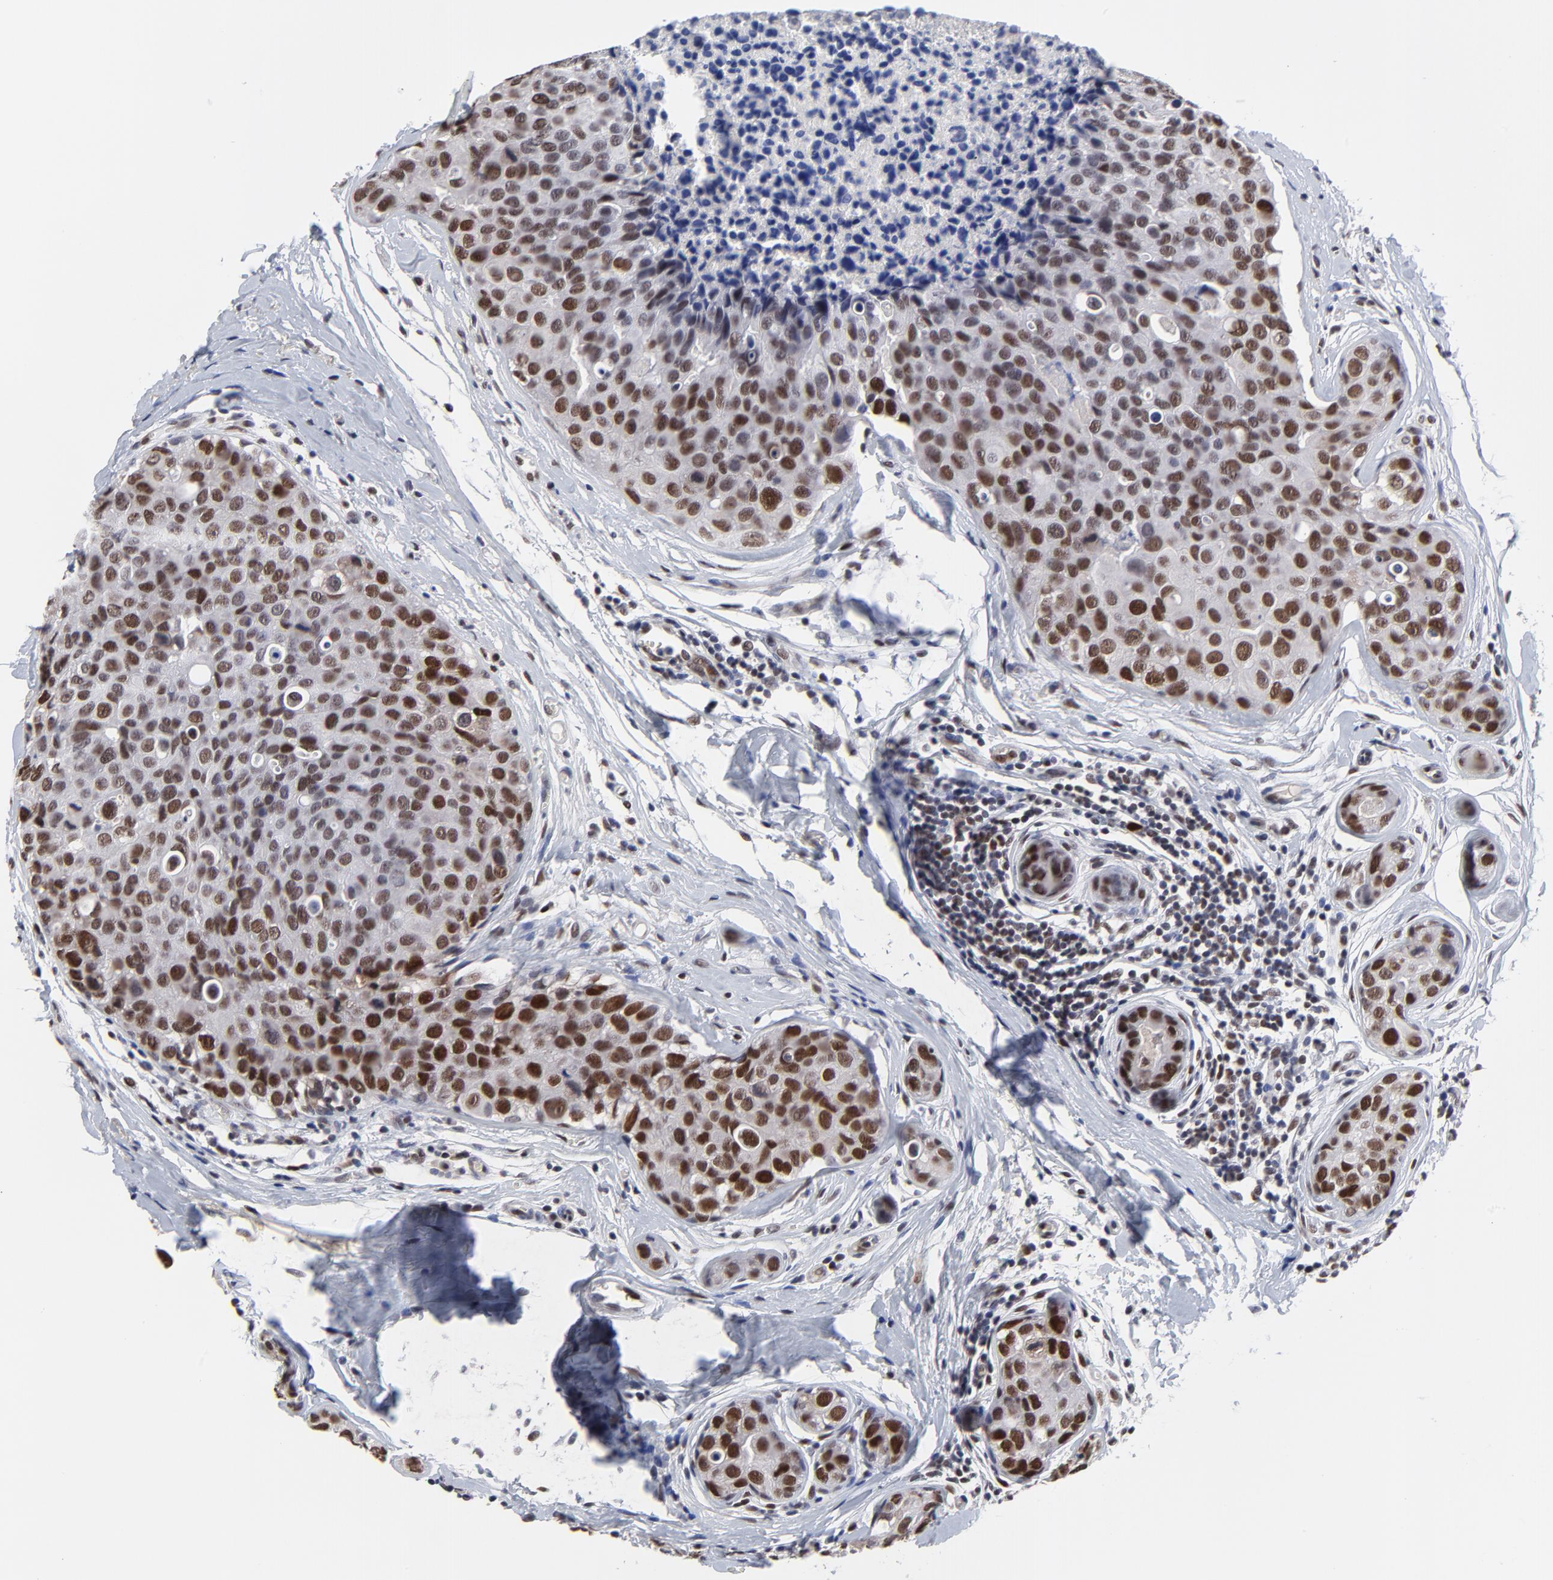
{"staining": {"intensity": "moderate", "quantity": "25%-75%", "location": "nuclear"}, "tissue": "breast cancer", "cell_type": "Tumor cells", "image_type": "cancer", "snomed": [{"axis": "morphology", "description": "Duct carcinoma"}, {"axis": "topography", "description": "Breast"}], "caption": "IHC (DAB (3,3'-diaminobenzidine)) staining of breast cancer (invasive ductal carcinoma) reveals moderate nuclear protein expression in about 25%-75% of tumor cells.", "gene": "OGFOD1", "patient": {"sex": "female", "age": 24}}